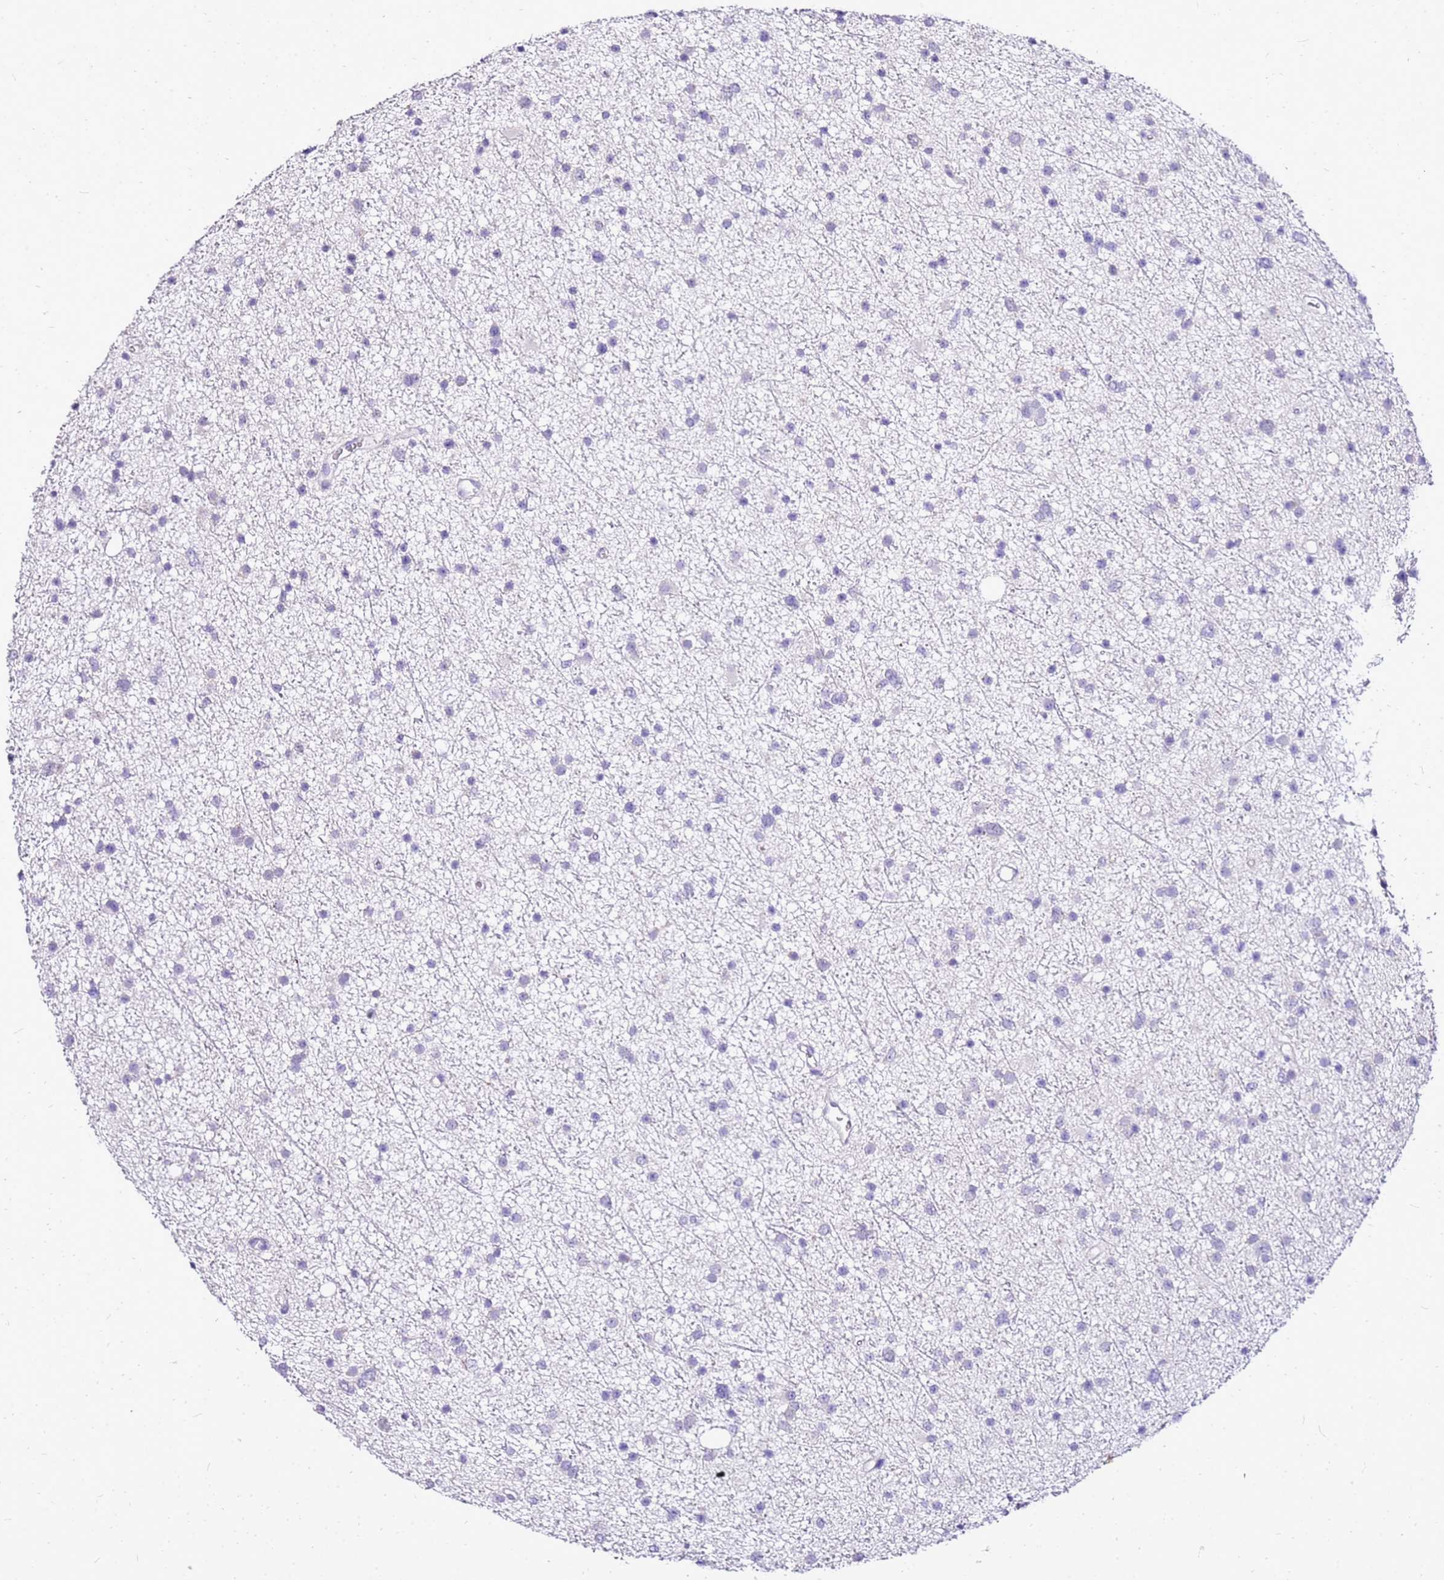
{"staining": {"intensity": "negative", "quantity": "none", "location": "none"}, "tissue": "glioma", "cell_type": "Tumor cells", "image_type": "cancer", "snomed": [{"axis": "morphology", "description": "Glioma, malignant, Low grade"}, {"axis": "topography", "description": "Cerebral cortex"}], "caption": "IHC of human glioma reveals no expression in tumor cells. (DAB immunohistochemistry with hematoxylin counter stain).", "gene": "DCDC2B", "patient": {"sex": "female", "age": 39}}